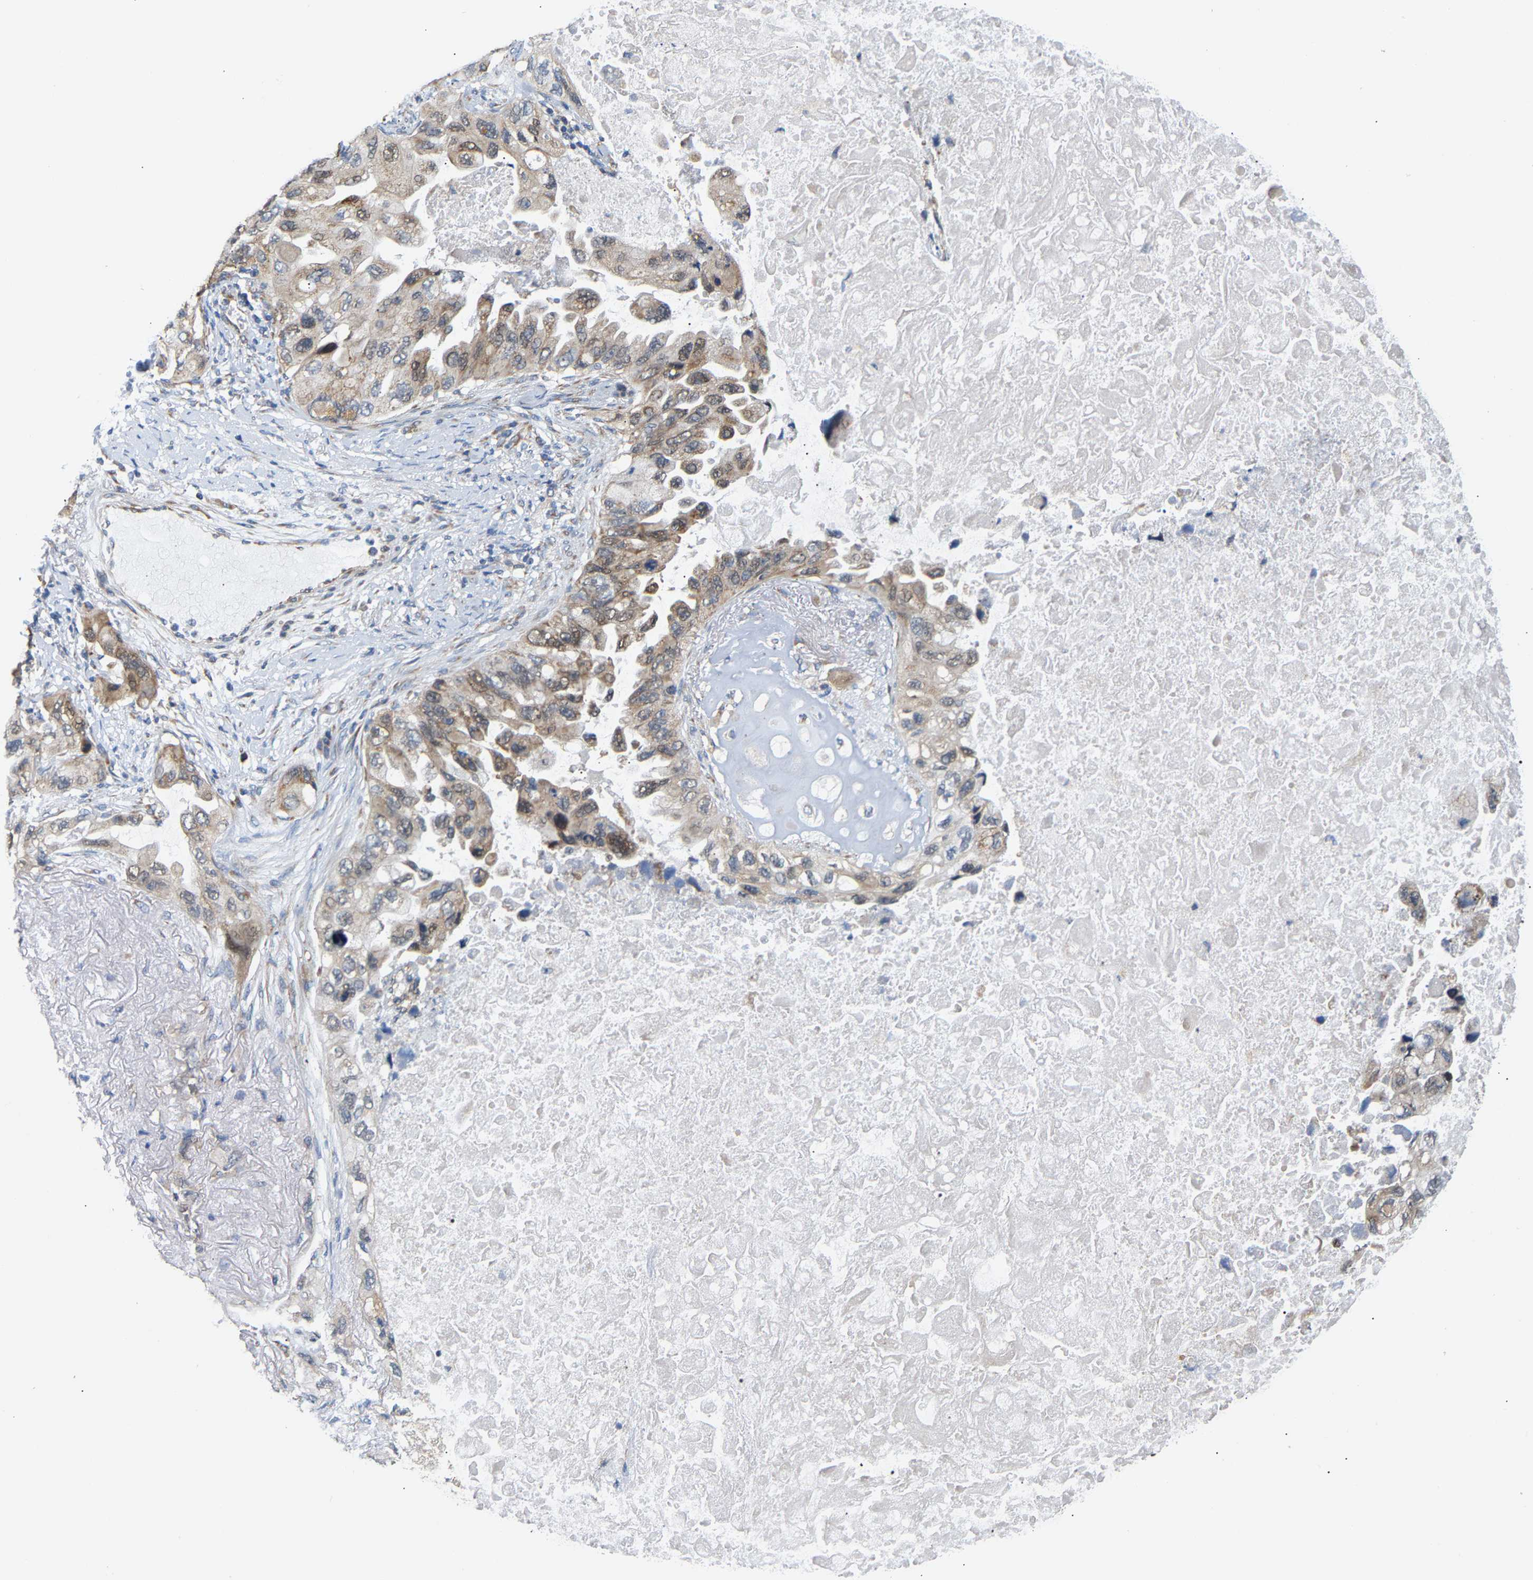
{"staining": {"intensity": "moderate", "quantity": ">75%", "location": "cytoplasmic/membranous"}, "tissue": "lung cancer", "cell_type": "Tumor cells", "image_type": "cancer", "snomed": [{"axis": "morphology", "description": "Squamous cell carcinoma, NOS"}, {"axis": "topography", "description": "Lung"}], "caption": "Lung cancer stained for a protein (brown) demonstrates moderate cytoplasmic/membranous positive expression in about >75% of tumor cells.", "gene": "TMEM168", "patient": {"sex": "female", "age": 73}}